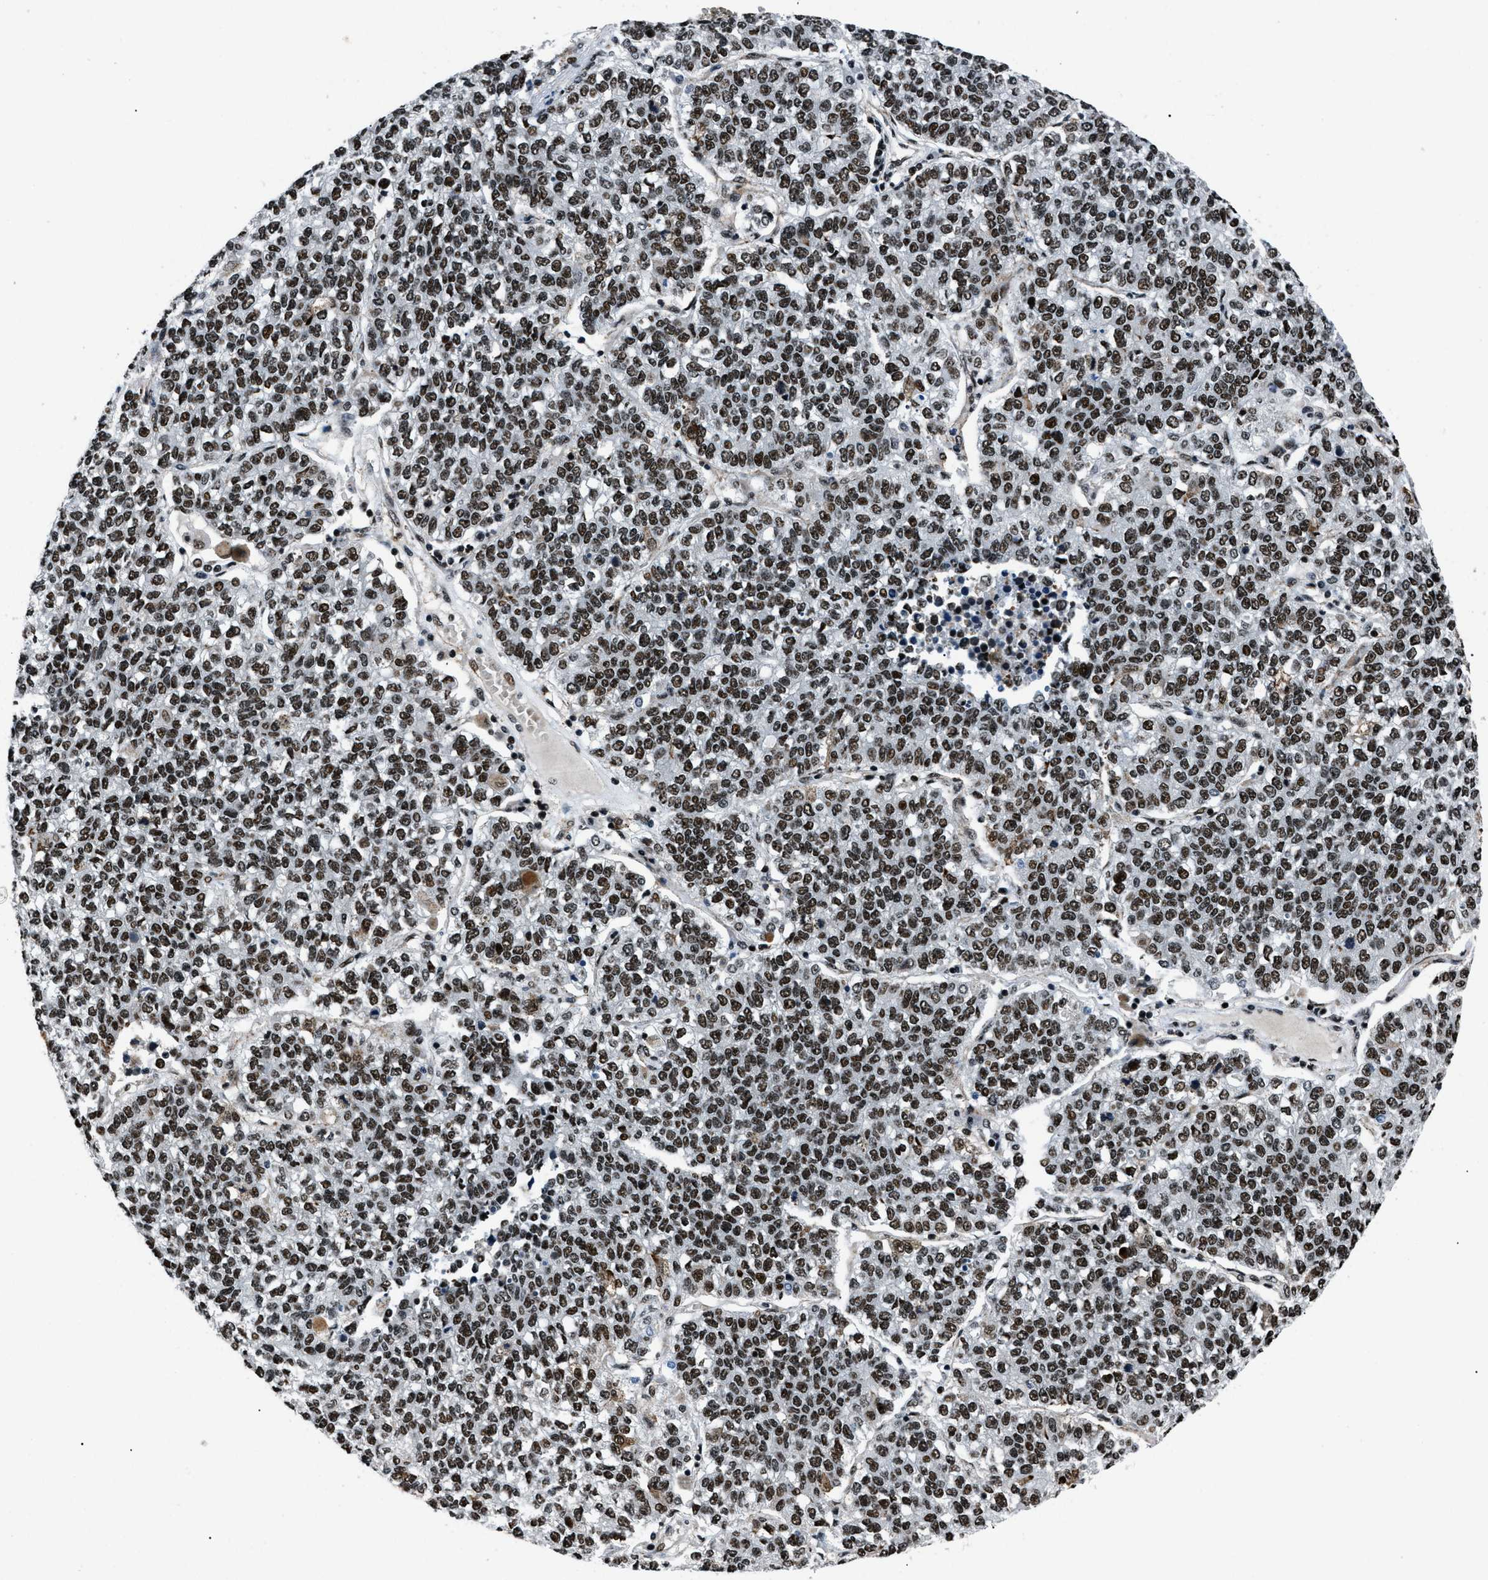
{"staining": {"intensity": "strong", "quantity": ">75%", "location": "nuclear"}, "tissue": "lung cancer", "cell_type": "Tumor cells", "image_type": "cancer", "snomed": [{"axis": "morphology", "description": "Adenocarcinoma, NOS"}, {"axis": "topography", "description": "Lung"}], "caption": "Lung adenocarcinoma stained with immunohistochemistry reveals strong nuclear expression in approximately >75% of tumor cells. (DAB = brown stain, brightfield microscopy at high magnification).", "gene": "SMARCB1", "patient": {"sex": "male", "age": 49}}